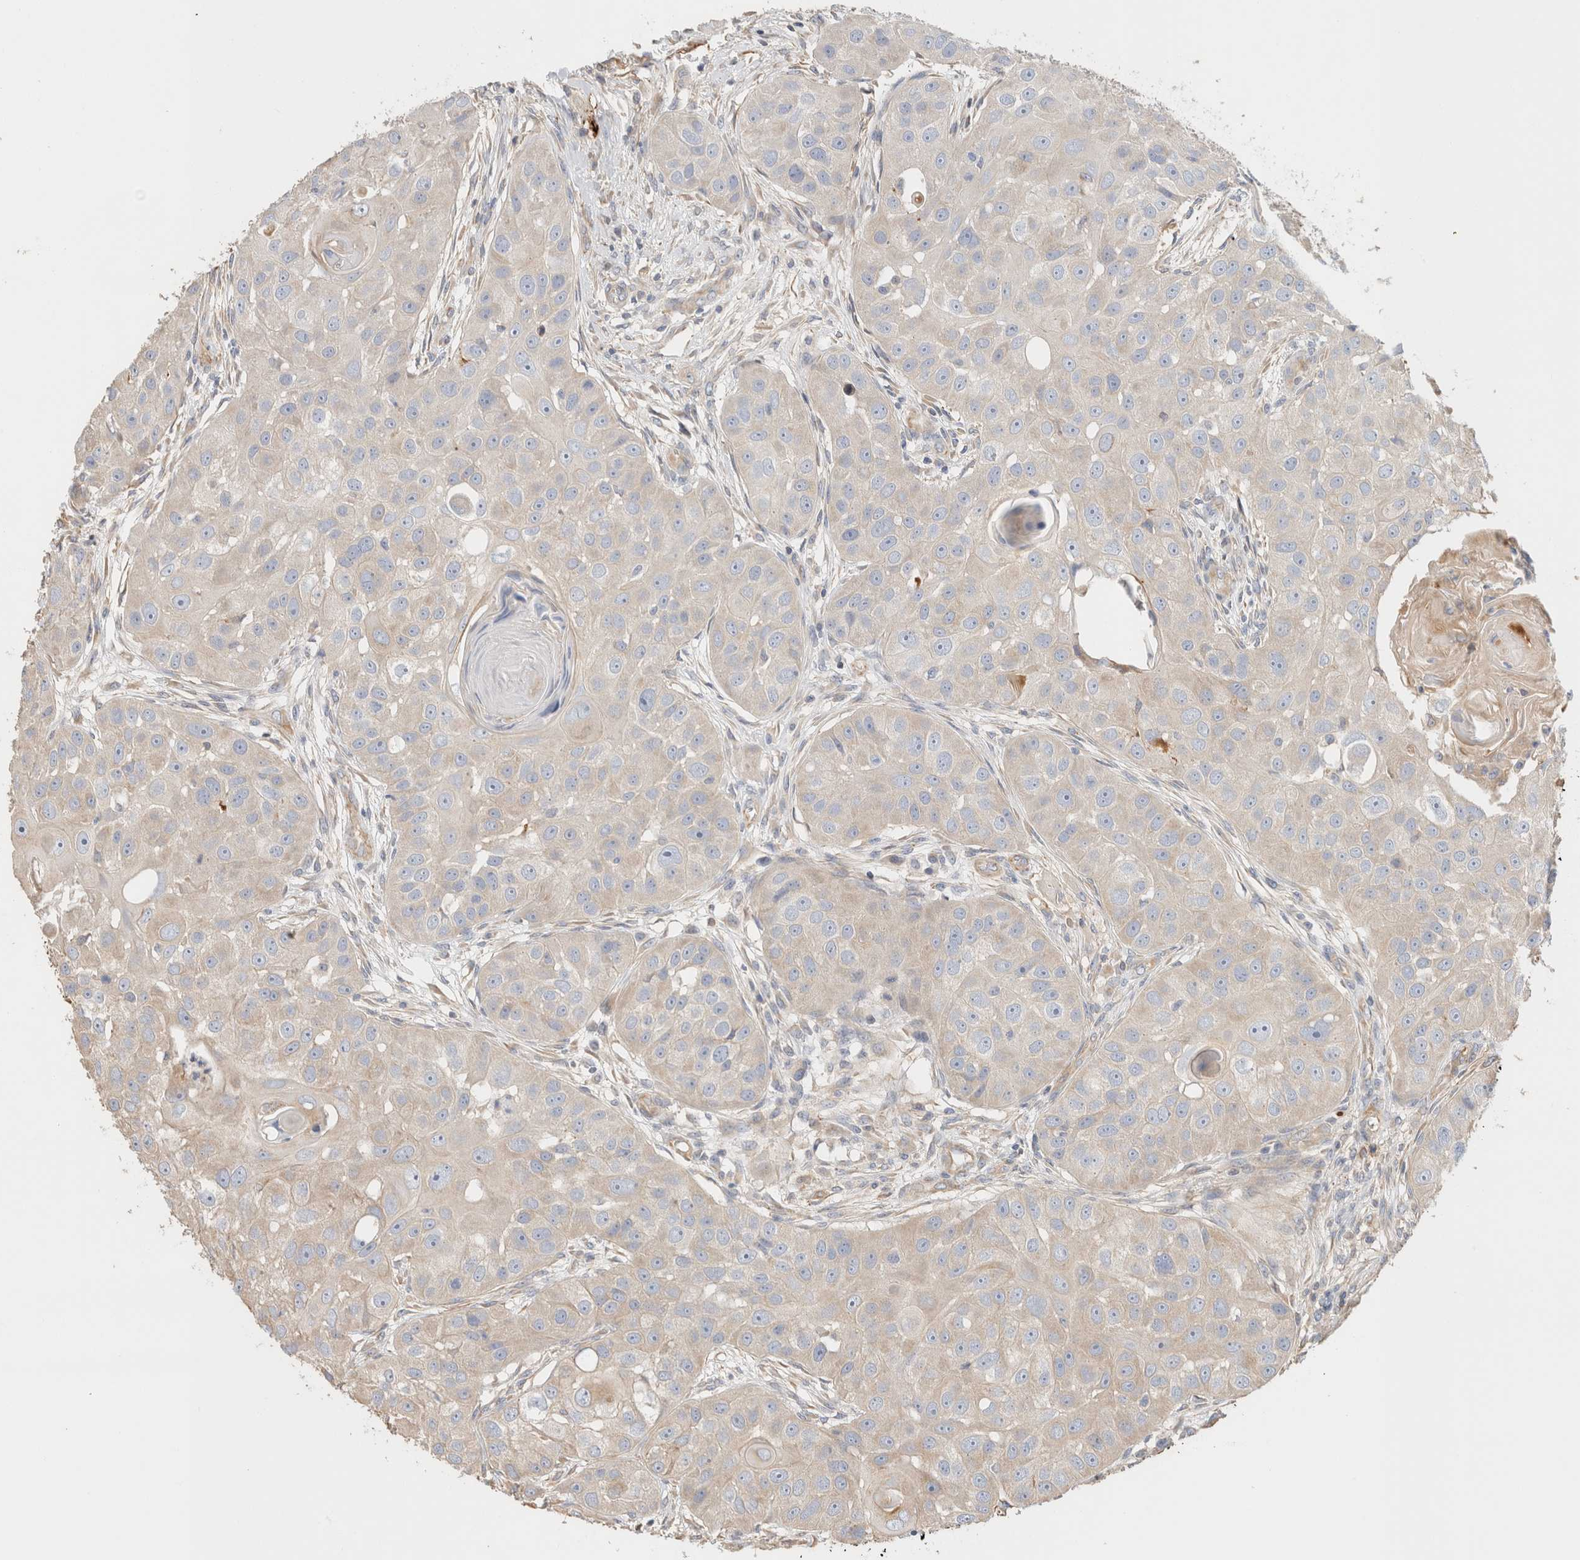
{"staining": {"intensity": "negative", "quantity": "none", "location": "none"}, "tissue": "head and neck cancer", "cell_type": "Tumor cells", "image_type": "cancer", "snomed": [{"axis": "morphology", "description": "Normal tissue, NOS"}, {"axis": "morphology", "description": "Squamous cell carcinoma, NOS"}, {"axis": "topography", "description": "Skeletal muscle"}, {"axis": "topography", "description": "Head-Neck"}], "caption": "Tumor cells show no significant positivity in head and neck squamous cell carcinoma. (DAB (3,3'-diaminobenzidine) immunohistochemistry (IHC) visualized using brightfield microscopy, high magnification).", "gene": "PROS1", "patient": {"sex": "male", "age": 51}}